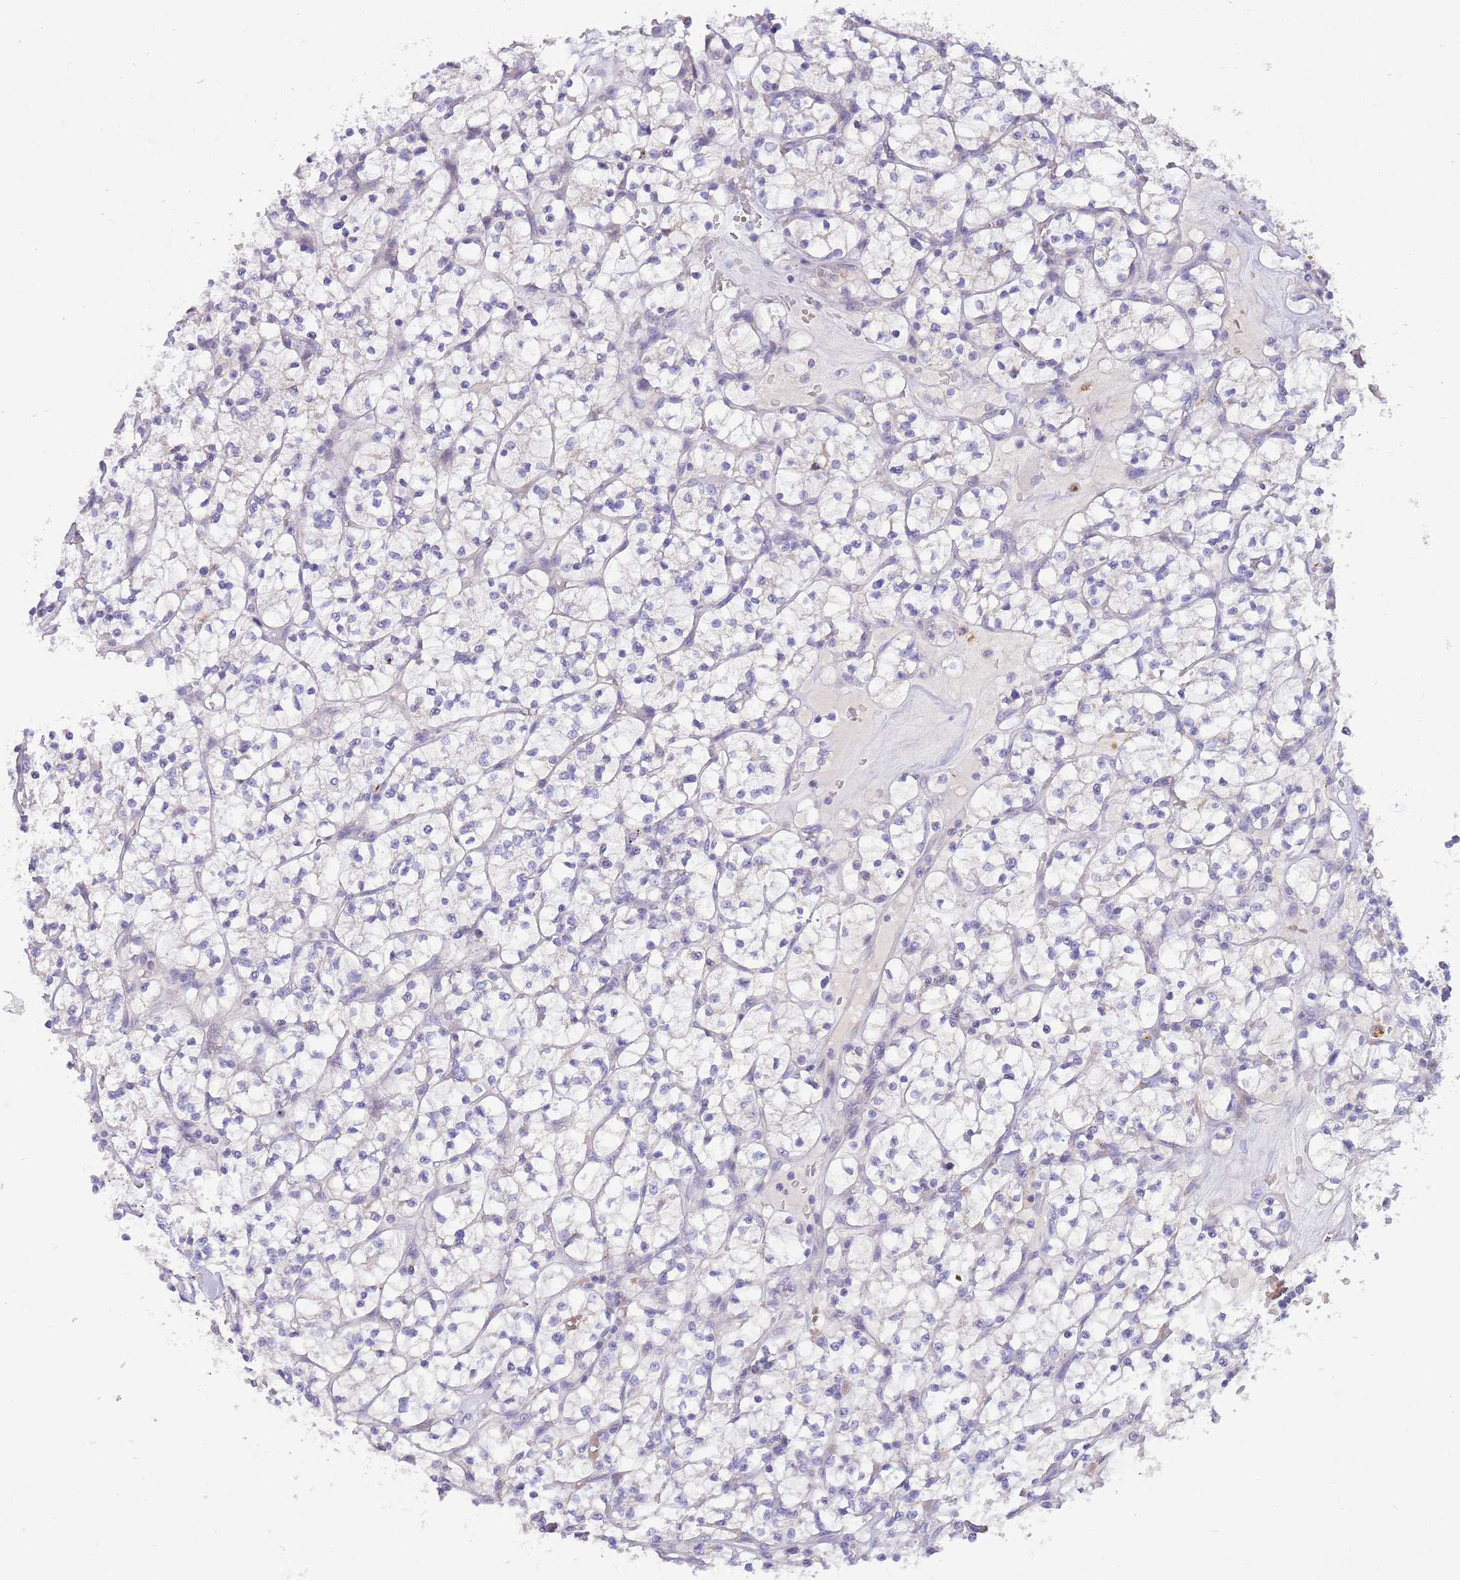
{"staining": {"intensity": "negative", "quantity": "none", "location": "none"}, "tissue": "renal cancer", "cell_type": "Tumor cells", "image_type": "cancer", "snomed": [{"axis": "morphology", "description": "Adenocarcinoma, NOS"}, {"axis": "topography", "description": "Kidney"}], "caption": "Tumor cells show no significant staining in adenocarcinoma (renal).", "gene": "DDHD1", "patient": {"sex": "female", "age": 64}}